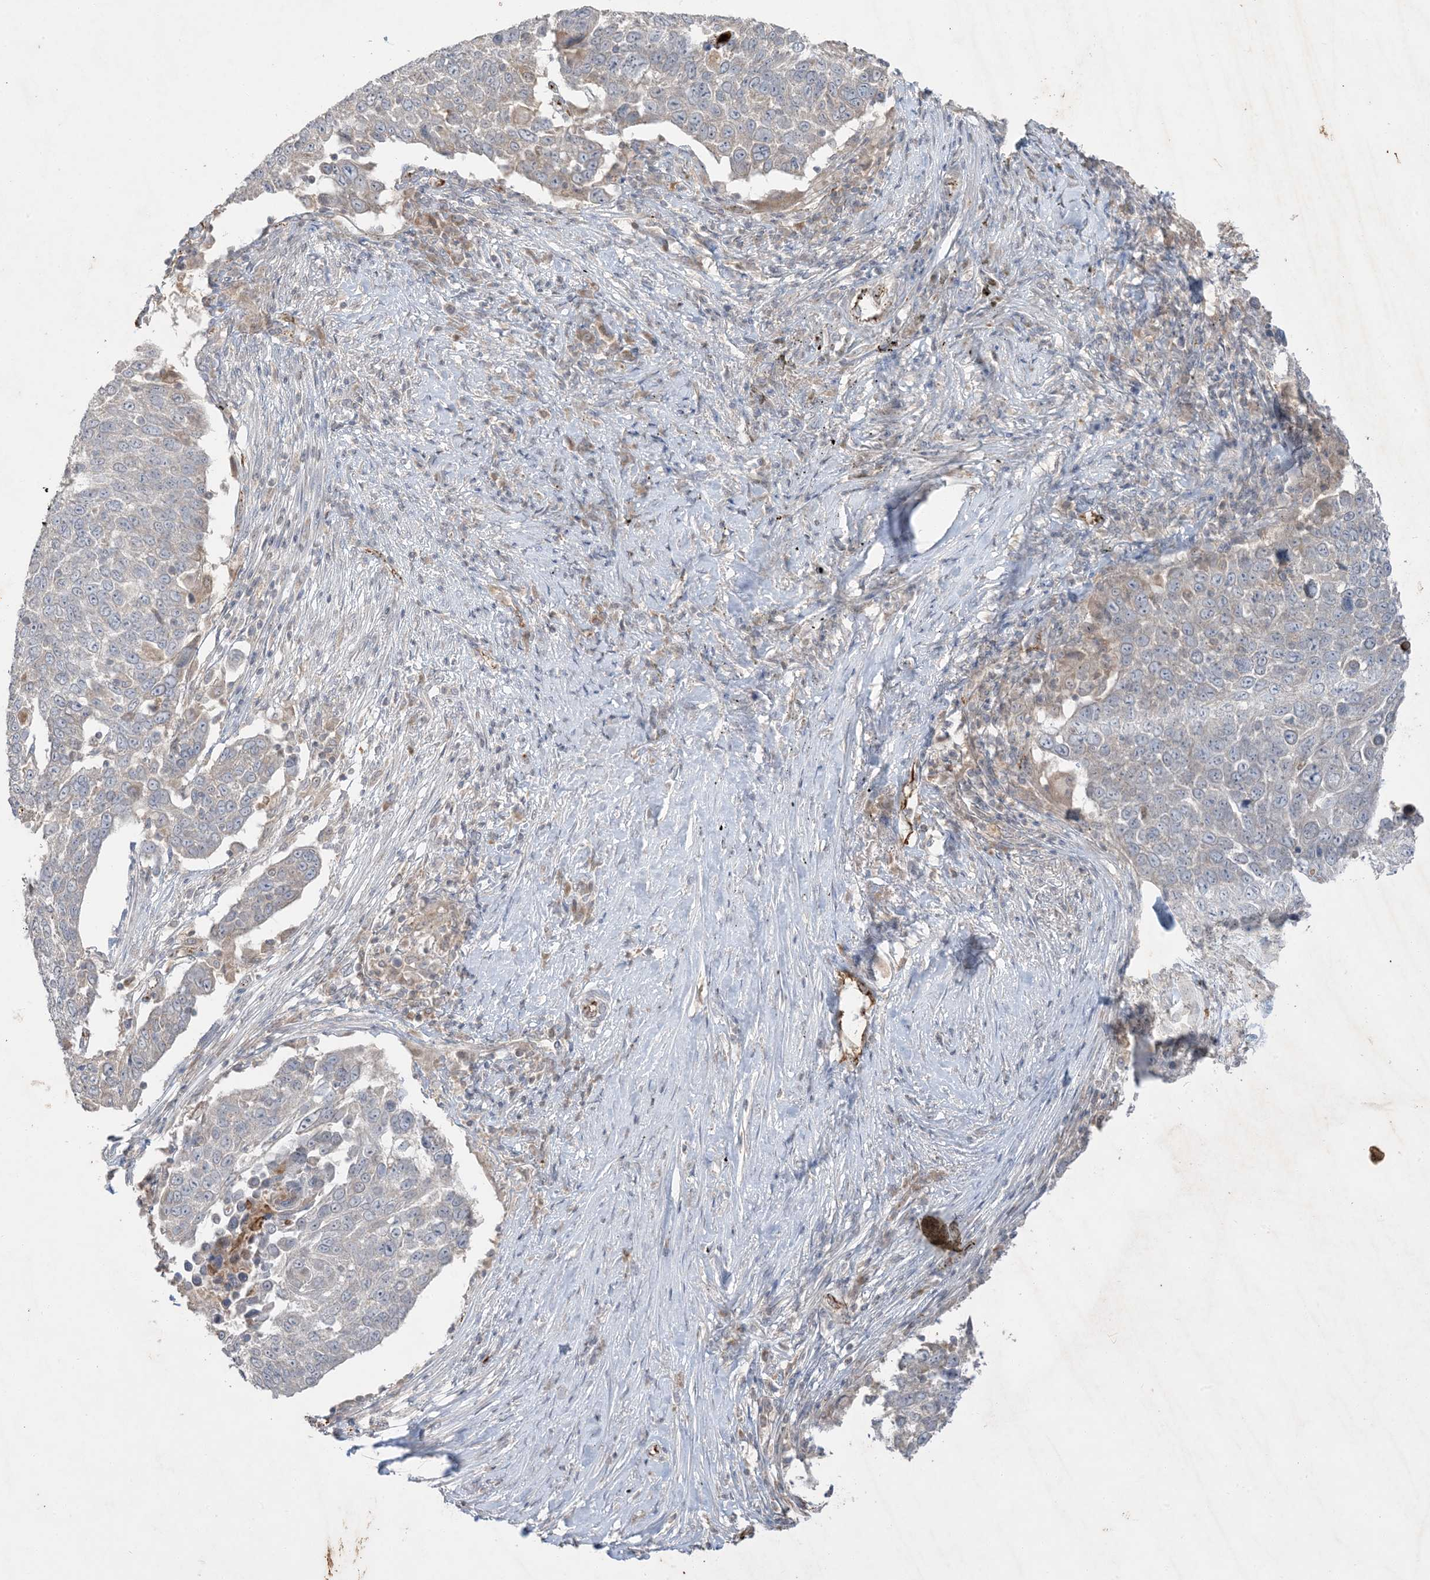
{"staining": {"intensity": "negative", "quantity": "none", "location": "none"}, "tissue": "lung cancer", "cell_type": "Tumor cells", "image_type": "cancer", "snomed": [{"axis": "morphology", "description": "Squamous cell carcinoma, NOS"}, {"axis": "topography", "description": "Lung"}], "caption": "The histopathology image demonstrates no staining of tumor cells in squamous cell carcinoma (lung).", "gene": "PRSS36", "patient": {"sex": "male", "age": 66}}